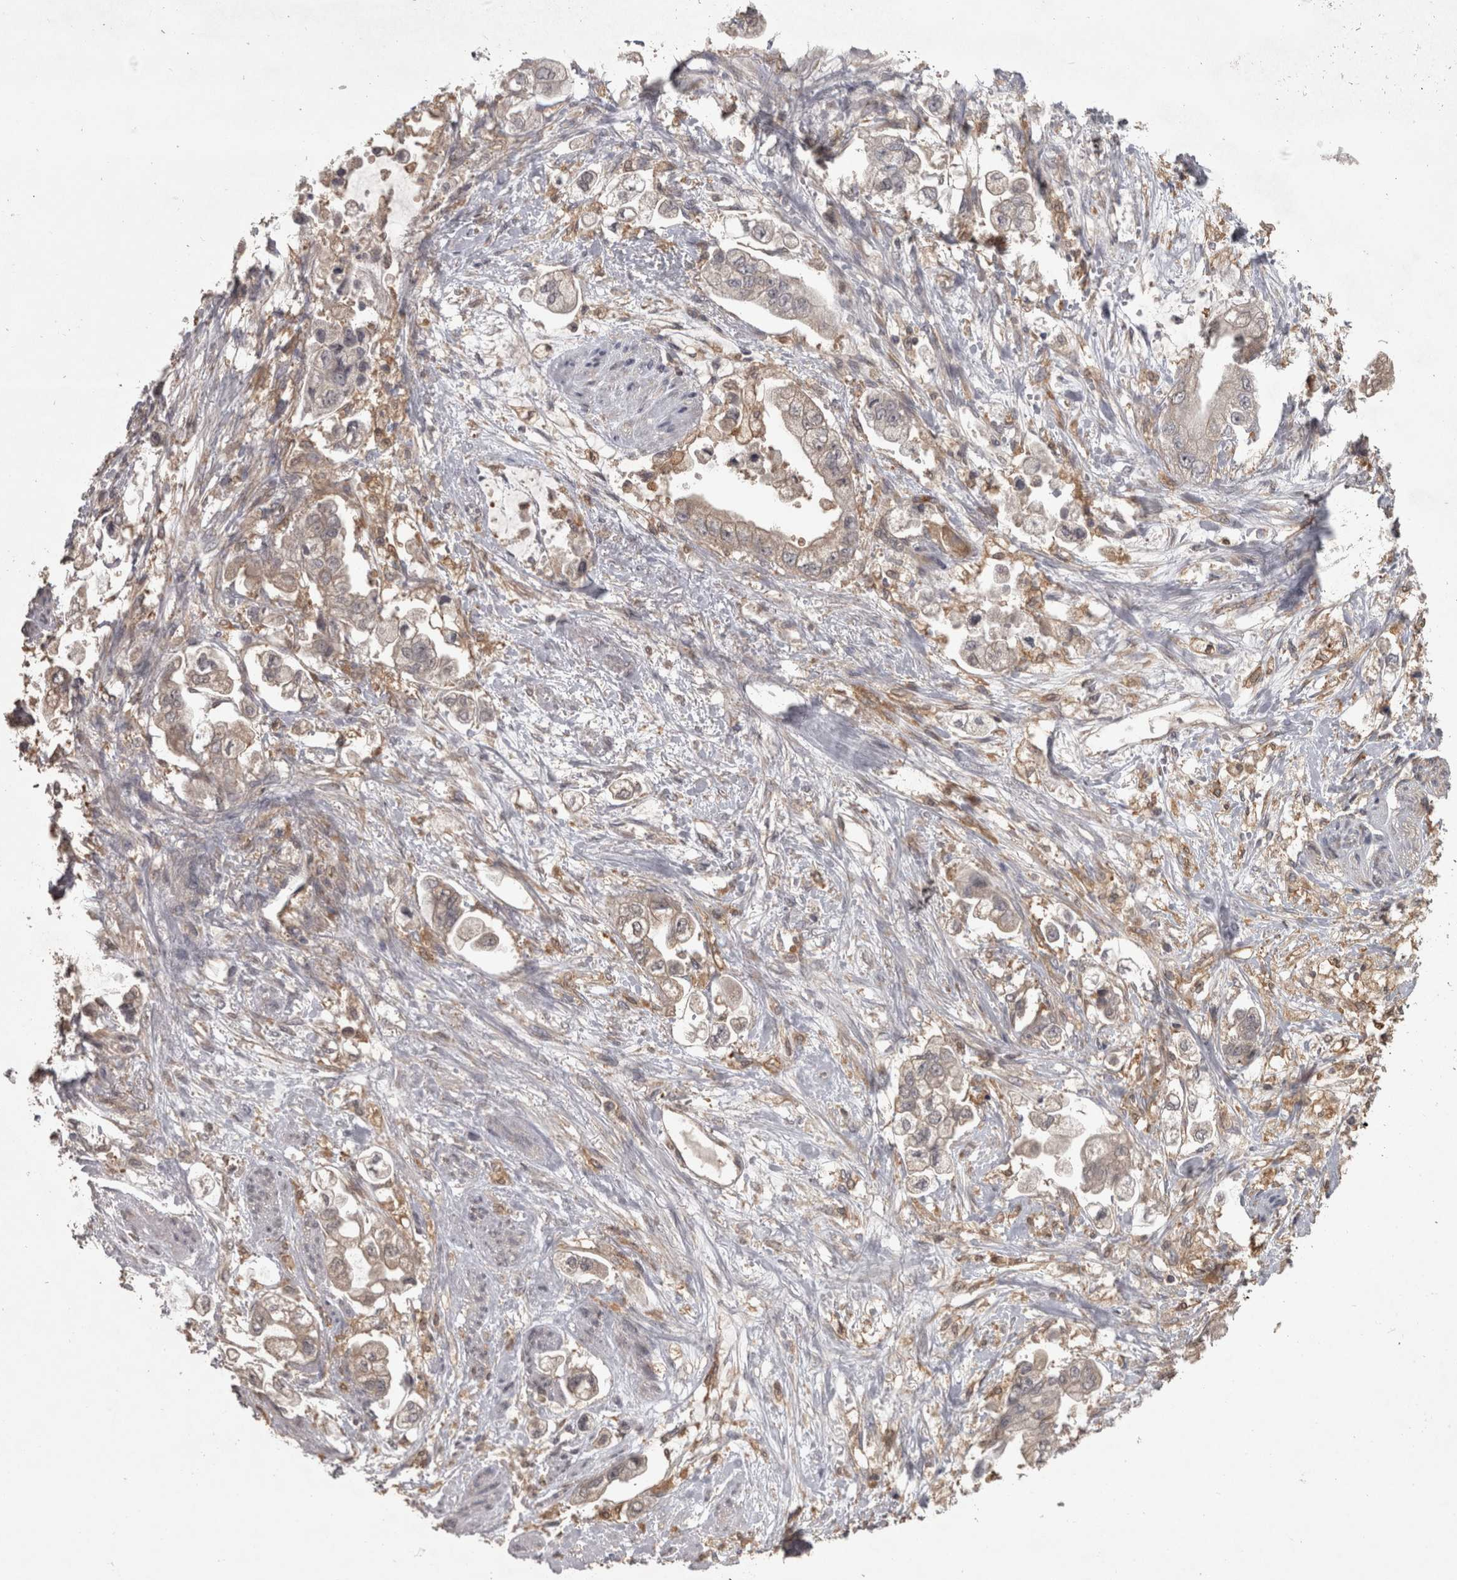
{"staining": {"intensity": "negative", "quantity": "none", "location": "none"}, "tissue": "stomach cancer", "cell_type": "Tumor cells", "image_type": "cancer", "snomed": [{"axis": "morphology", "description": "Adenocarcinoma, NOS"}, {"axis": "topography", "description": "Stomach"}], "caption": "The histopathology image shows no staining of tumor cells in stomach cancer (adenocarcinoma). (Brightfield microscopy of DAB immunohistochemistry (IHC) at high magnification).", "gene": "MICU3", "patient": {"sex": "male", "age": 62}}